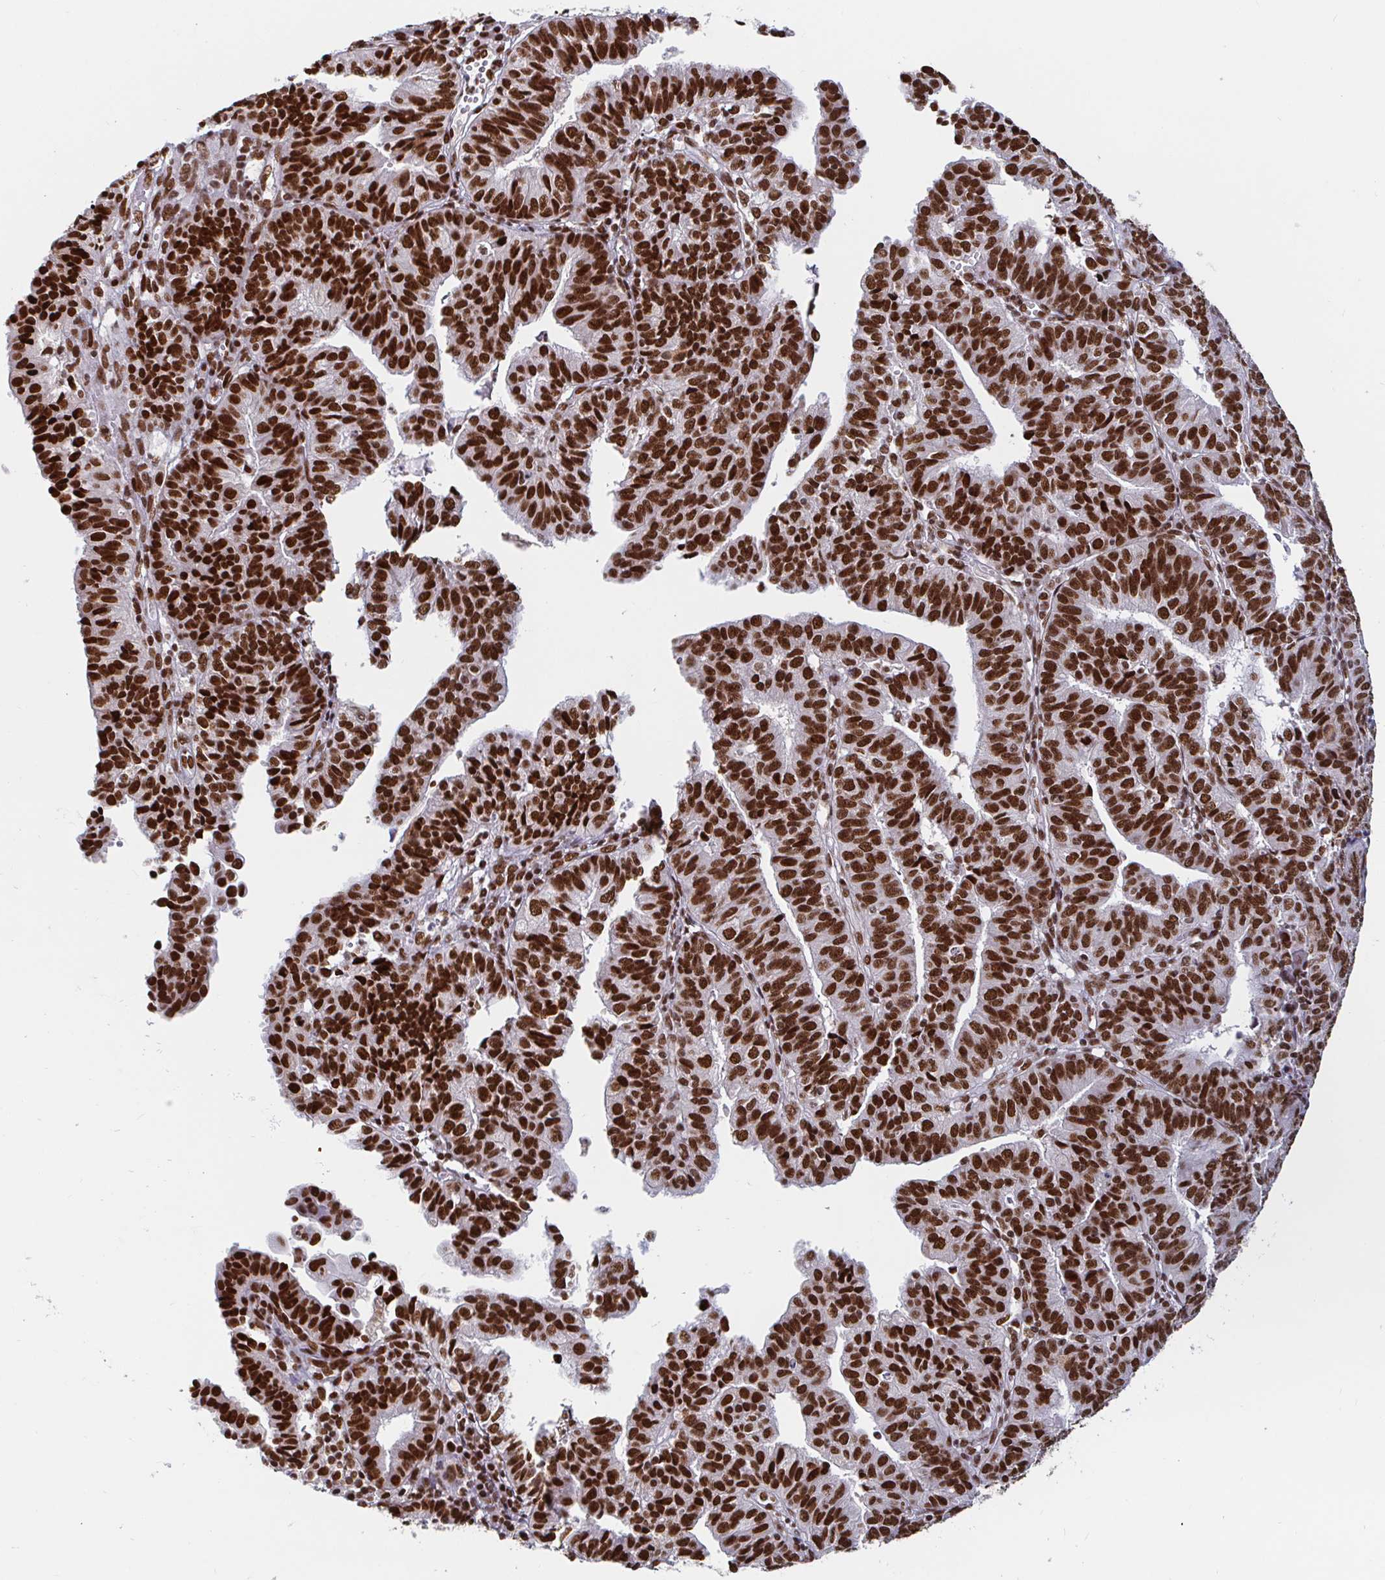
{"staining": {"intensity": "strong", "quantity": ">75%", "location": "nuclear"}, "tissue": "endometrial cancer", "cell_type": "Tumor cells", "image_type": "cancer", "snomed": [{"axis": "morphology", "description": "Adenocarcinoma, NOS"}, {"axis": "topography", "description": "Endometrium"}], "caption": "Endometrial cancer (adenocarcinoma) was stained to show a protein in brown. There is high levels of strong nuclear staining in about >75% of tumor cells.", "gene": "RBMX", "patient": {"sex": "female", "age": 56}}